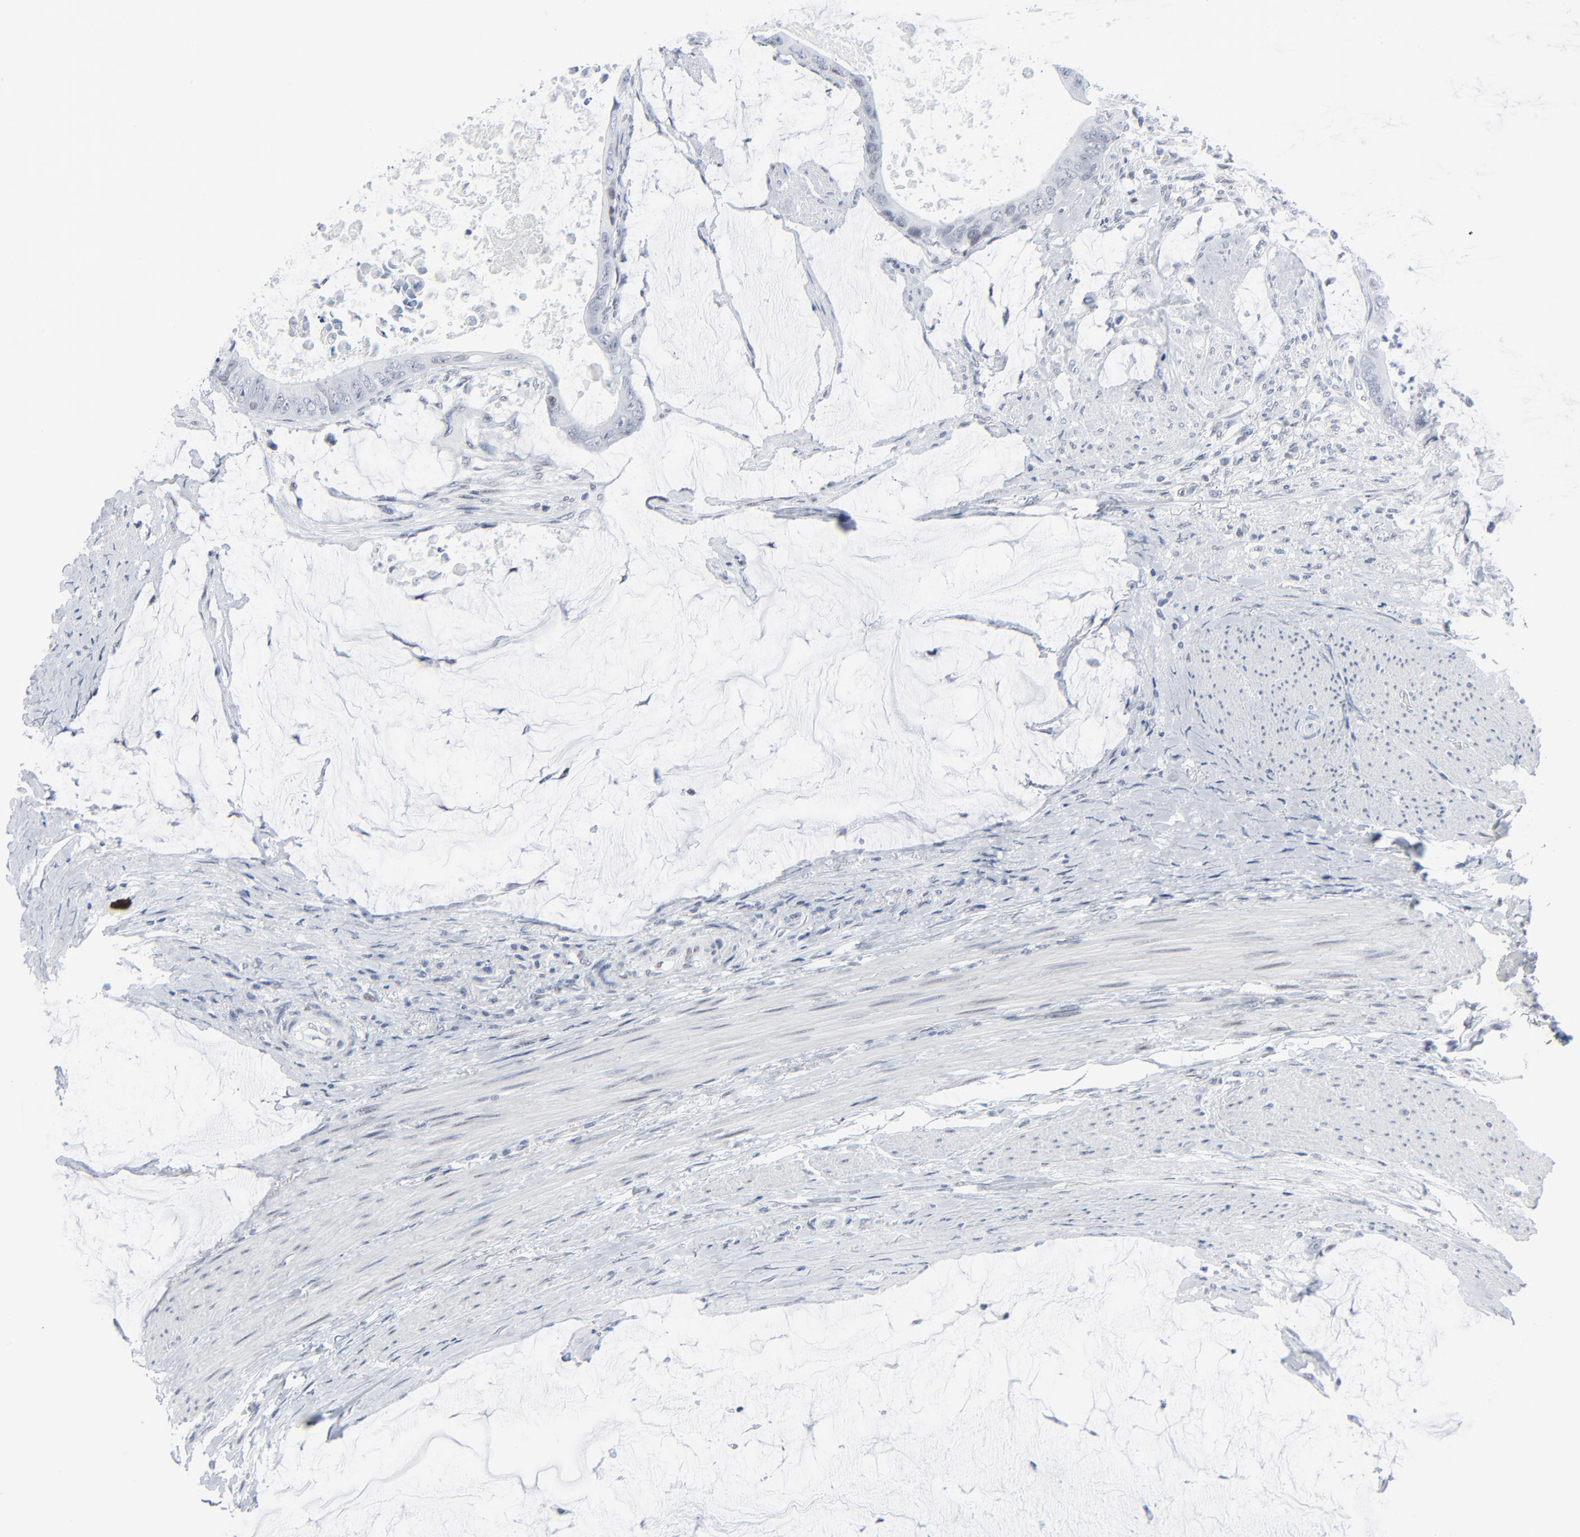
{"staining": {"intensity": "negative", "quantity": "none", "location": "none"}, "tissue": "colorectal cancer", "cell_type": "Tumor cells", "image_type": "cancer", "snomed": [{"axis": "morphology", "description": "Normal tissue, NOS"}, {"axis": "morphology", "description": "Adenocarcinoma, NOS"}, {"axis": "topography", "description": "Rectum"}, {"axis": "topography", "description": "Peripheral nerve tissue"}], "caption": "Histopathology image shows no protein expression in tumor cells of adenocarcinoma (colorectal) tissue. (Brightfield microscopy of DAB IHC at high magnification).", "gene": "SIRT1", "patient": {"sex": "female", "age": 77}}